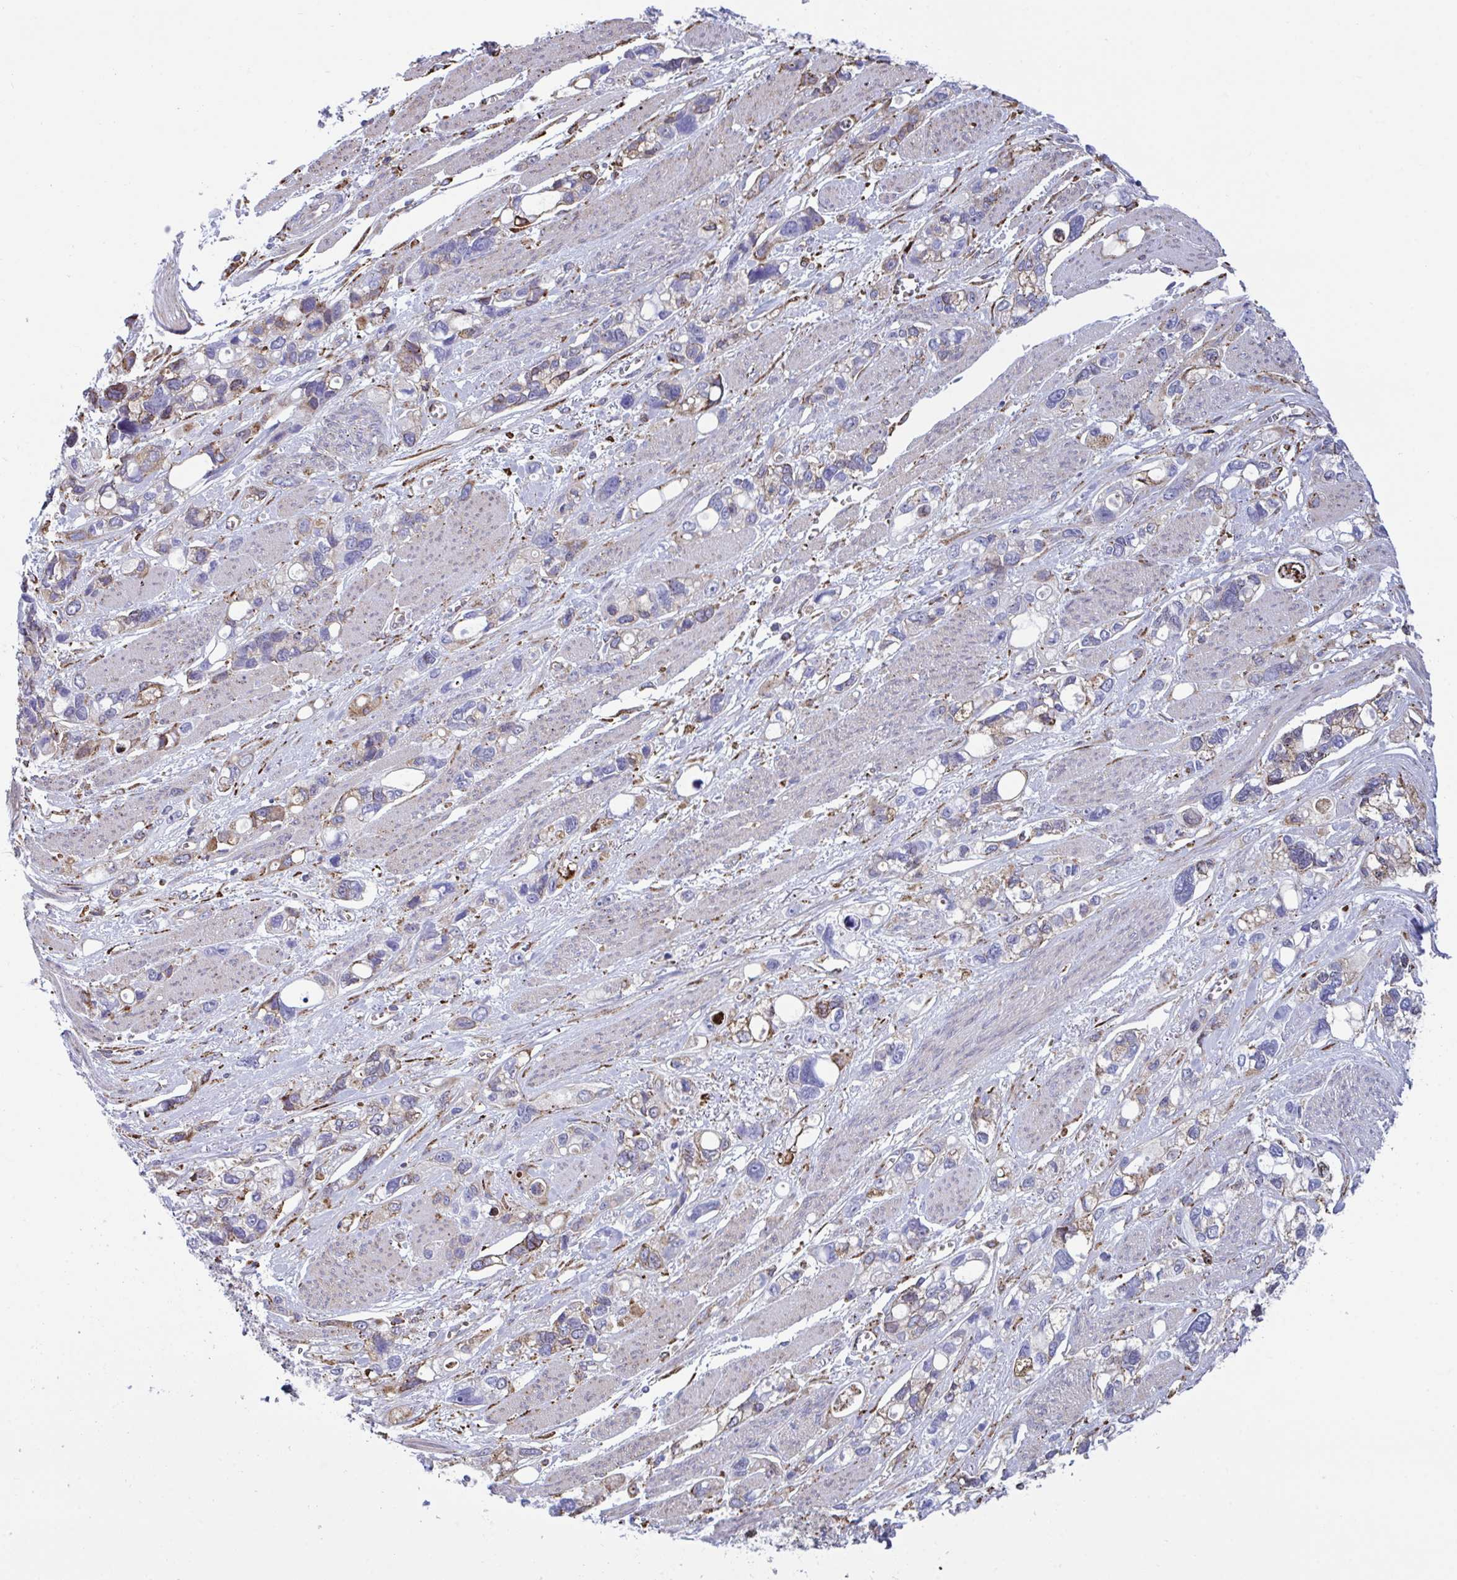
{"staining": {"intensity": "moderate", "quantity": "25%-75%", "location": "cytoplasmic/membranous"}, "tissue": "stomach cancer", "cell_type": "Tumor cells", "image_type": "cancer", "snomed": [{"axis": "morphology", "description": "Adenocarcinoma, NOS"}, {"axis": "topography", "description": "Stomach, upper"}], "caption": "Immunohistochemical staining of stomach adenocarcinoma shows moderate cytoplasmic/membranous protein expression in about 25%-75% of tumor cells.", "gene": "PEAK3", "patient": {"sex": "female", "age": 81}}